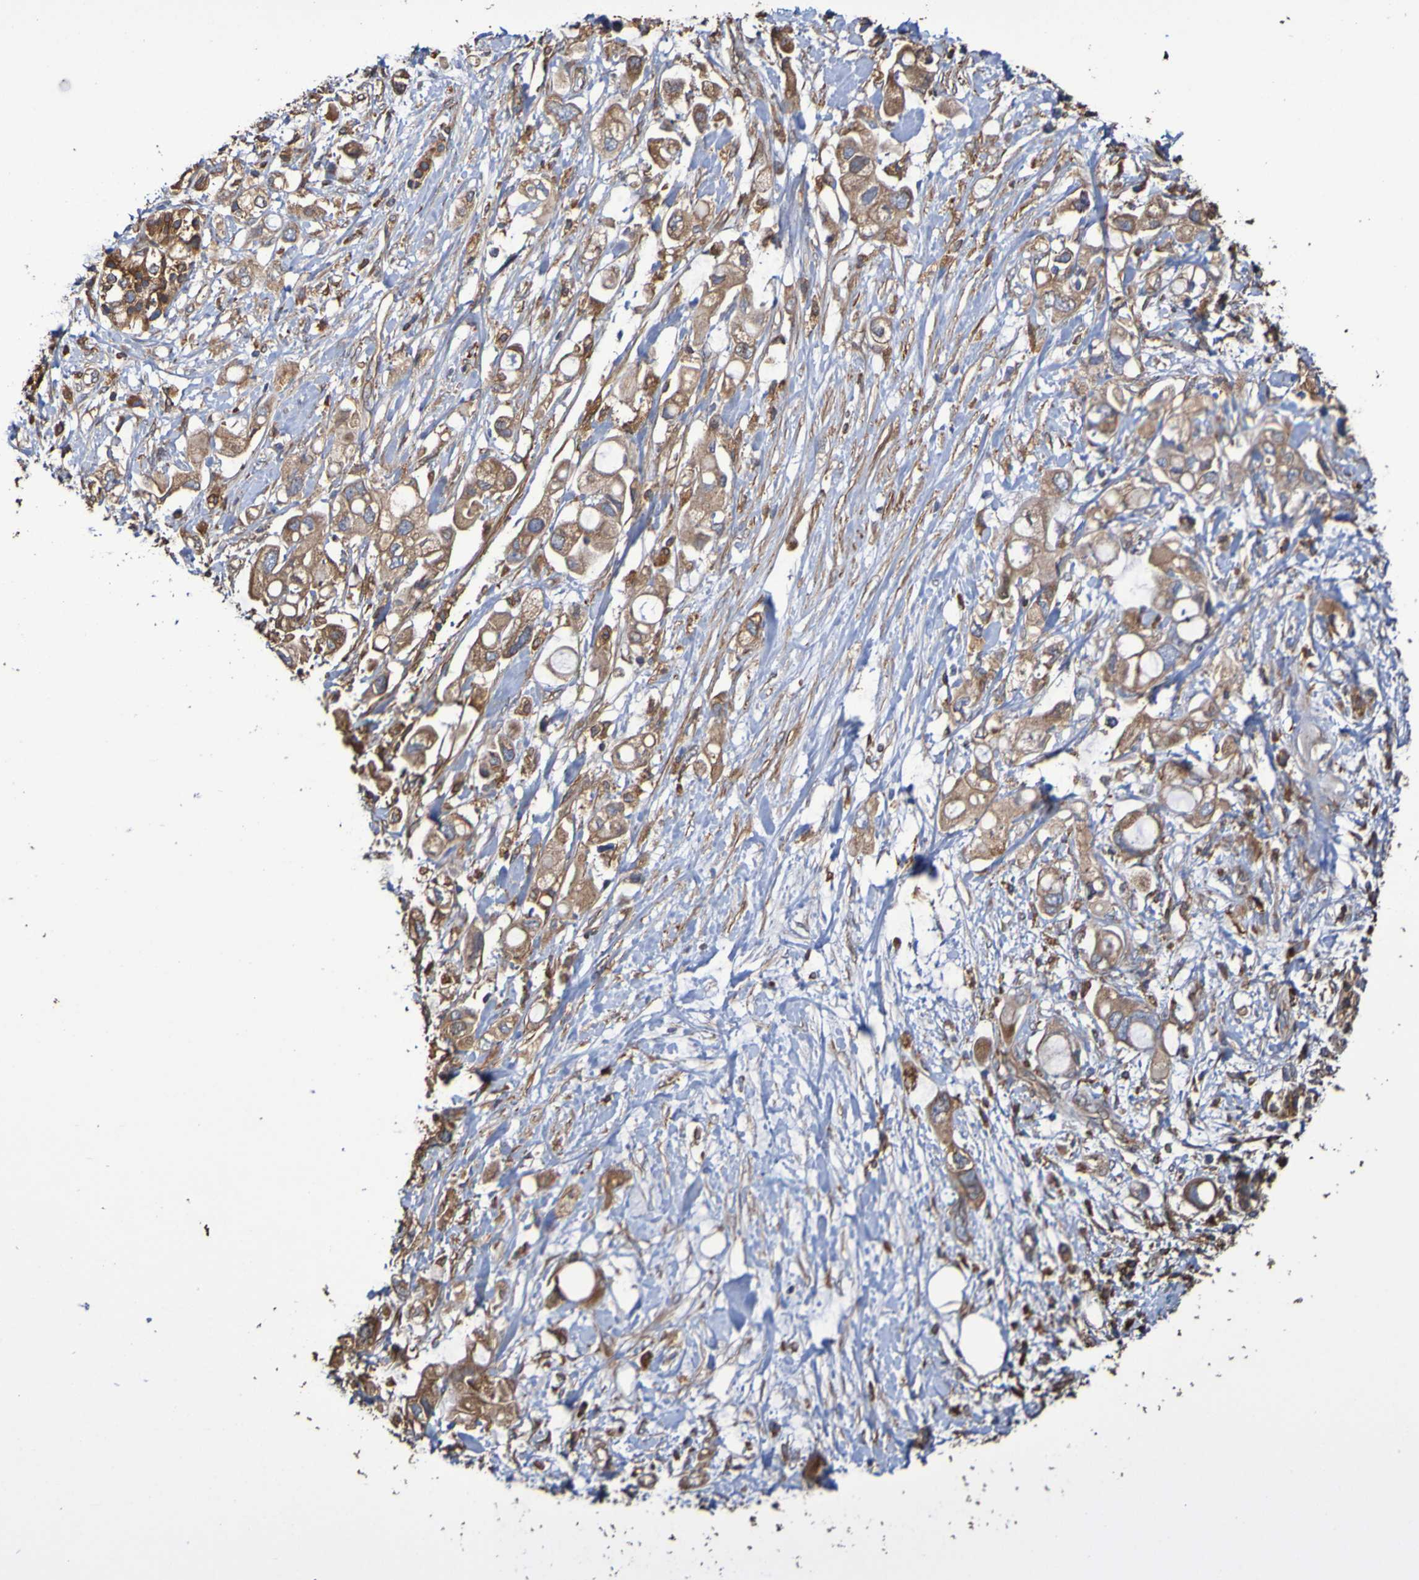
{"staining": {"intensity": "moderate", "quantity": ">75%", "location": "cytoplasmic/membranous"}, "tissue": "pancreatic cancer", "cell_type": "Tumor cells", "image_type": "cancer", "snomed": [{"axis": "morphology", "description": "Adenocarcinoma, NOS"}, {"axis": "topography", "description": "Pancreas"}], "caption": "Tumor cells demonstrate medium levels of moderate cytoplasmic/membranous expression in approximately >75% of cells in human pancreatic cancer (adenocarcinoma).", "gene": "RAB11A", "patient": {"sex": "female", "age": 56}}